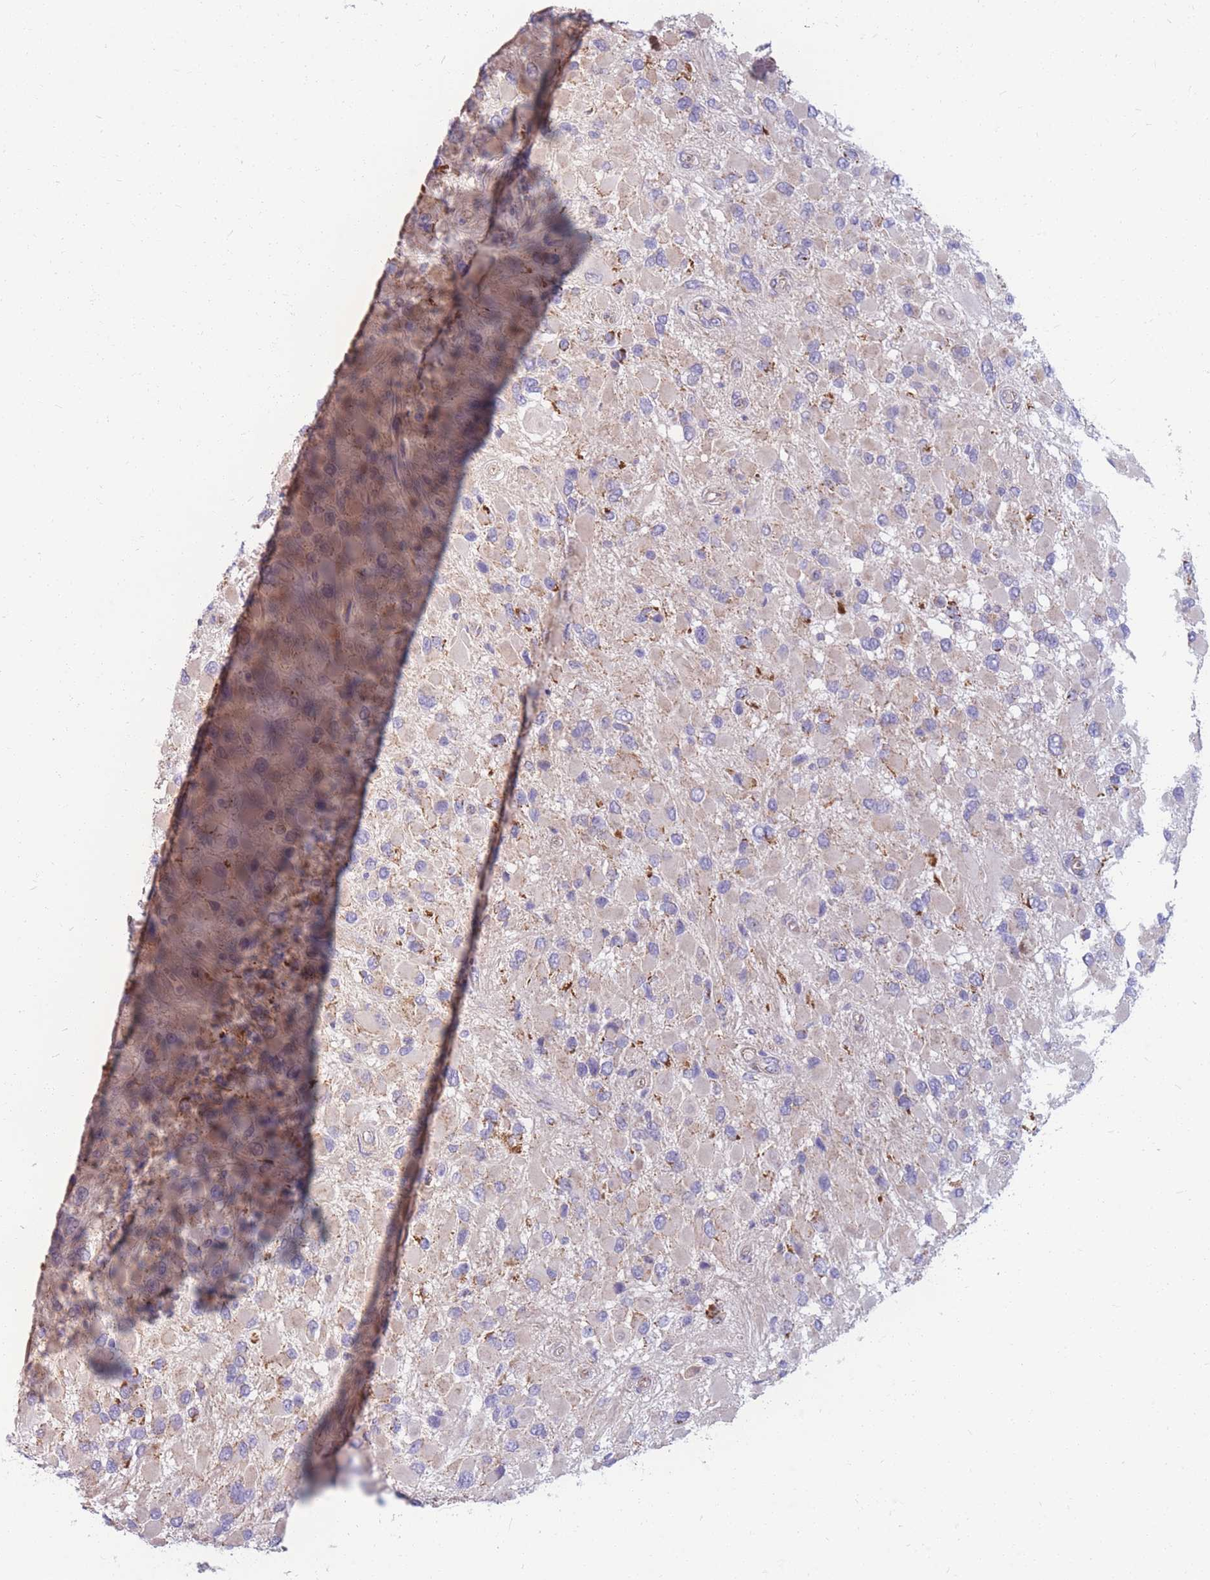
{"staining": {"intensity": "negative", "quantity": "none", "location": "none"}, "tissue": "glioma", "cell_type": "Tumor cells", "image_type": "cancer", "snomed": [{"axis": "morphology", "description": "Glioma, malignant, High grade"}, {"axis": "topography", "description": "Brain"}], "caption": "Tumor cells are negative for protein expression in human glioma.", "gene": "MRPS9", "patient": {"sex": "male", "age": 53}}